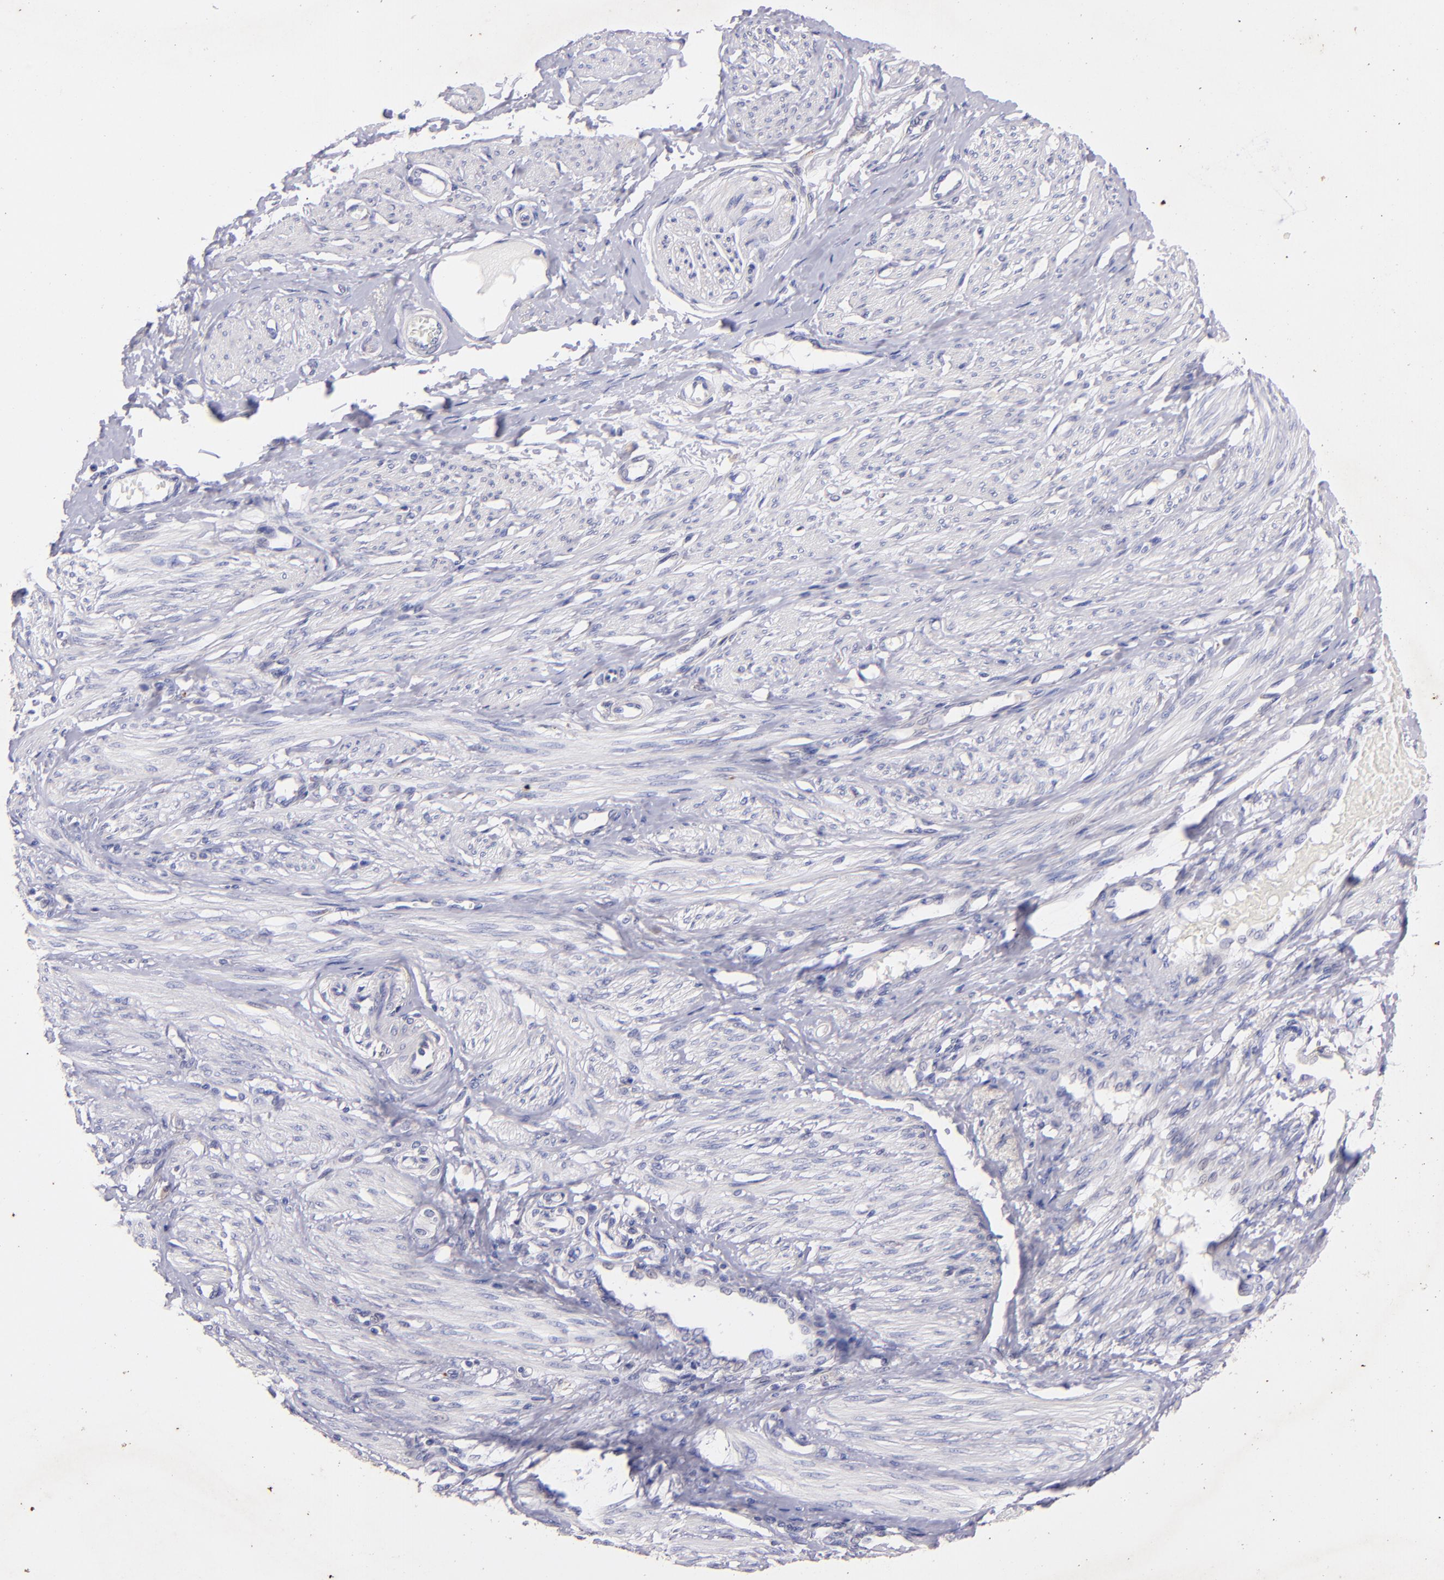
{"staining": {"intensity": "negative", "quantity": "none", "location": "none"}, "tissue": "smooth muscle", "cell_type": "Smooth muscle cells", "image_type": "normal", "snomed": [{"axis": "morphology", "description": "Normal tissue, NOS"}, {"axis": "topography", "description": "Smooth muscle"}, {"axis": "topography", "description": "Uterus"}], "caption": "The immunohistochemistry (IHC) micrograph has no significant staining in smooth muscle cells of smooth muscle.", "gene": "RET", "patient": {"sex": "female", "age": 39}}